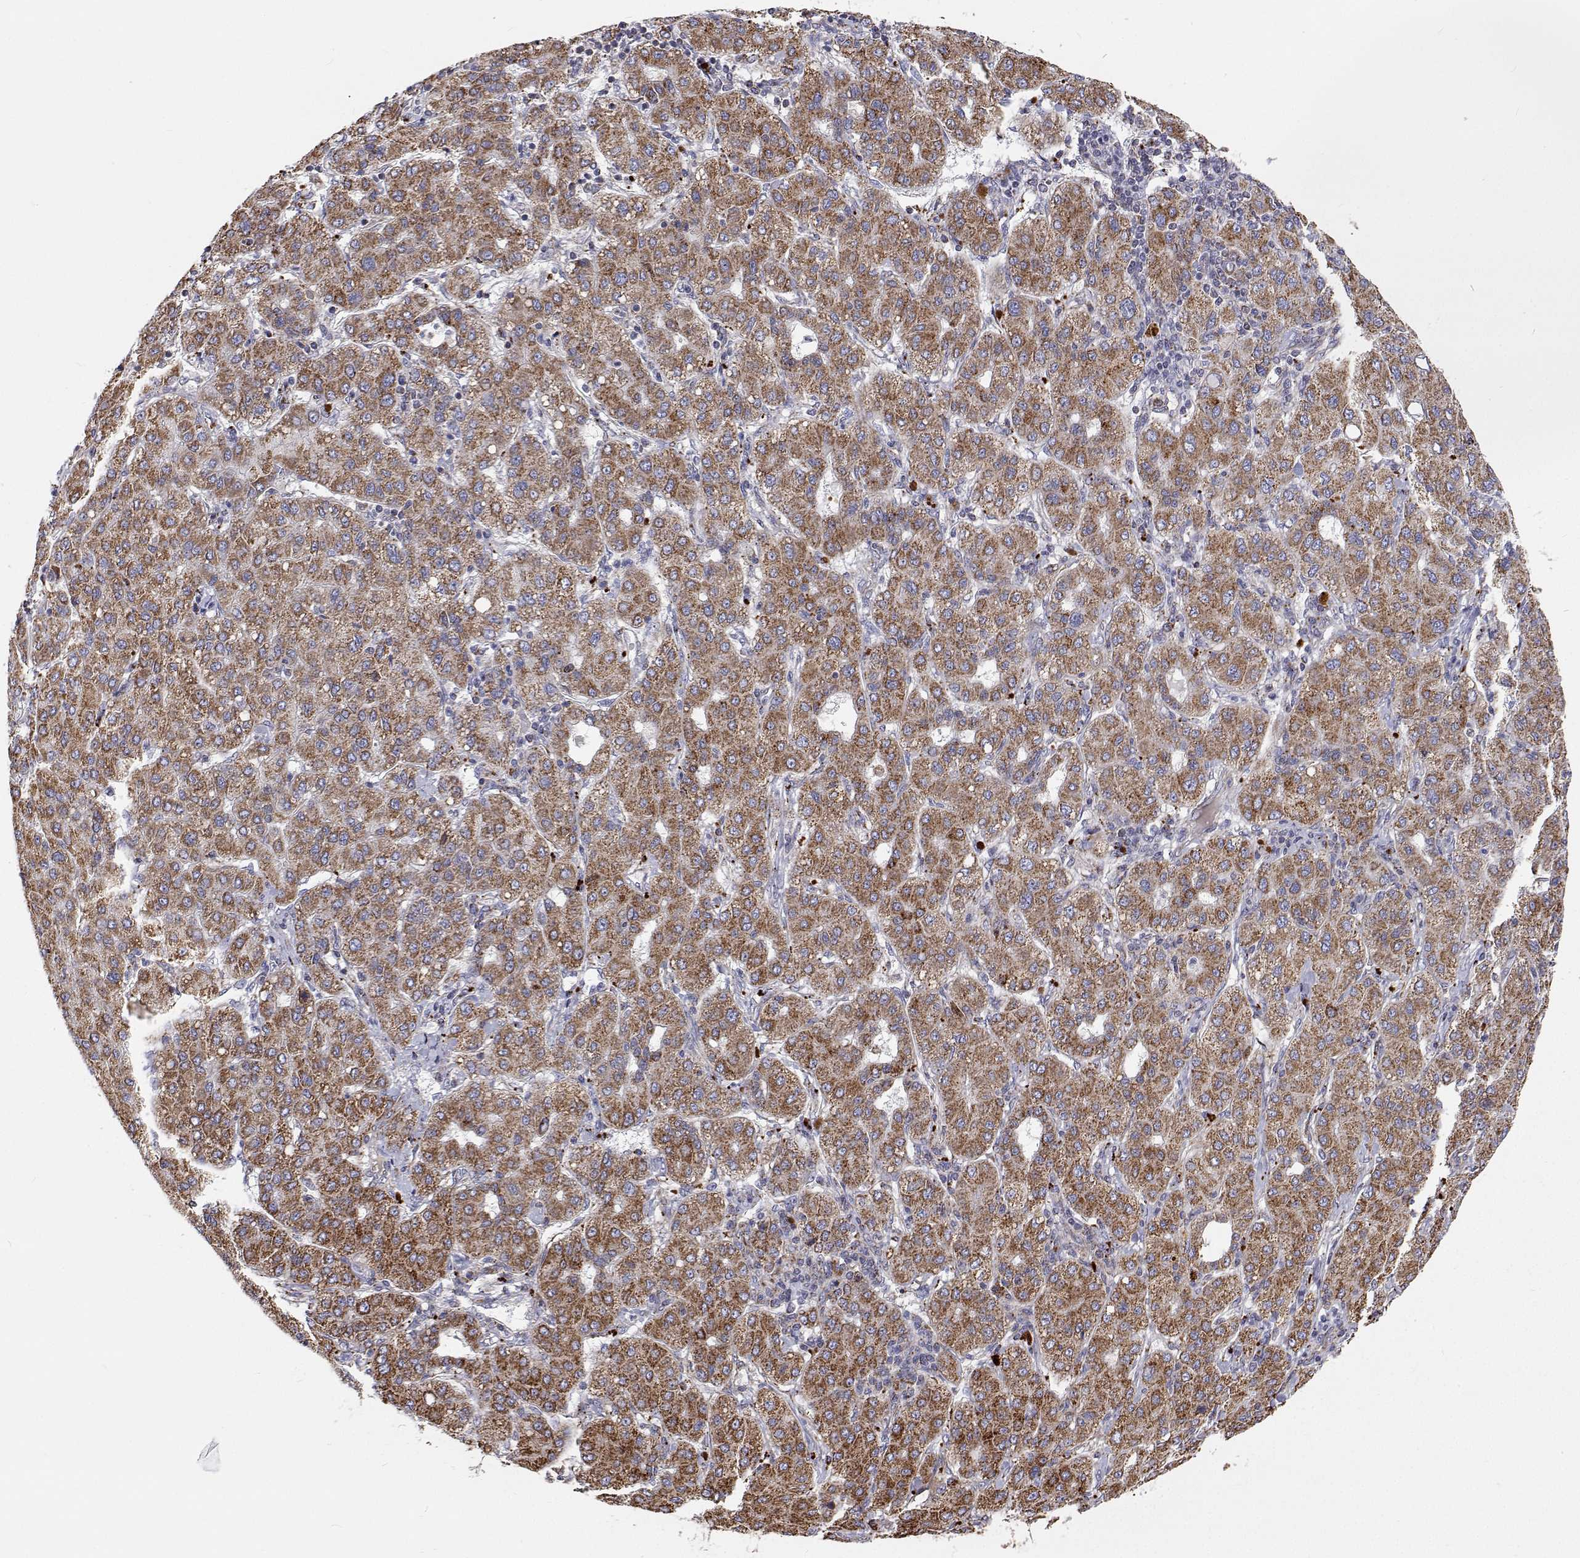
{"staining": {"intensity": "moderate", "quantity": ">75%", "location": "cytoplasmic/membranous"}, "tissue": "liver cancer", "cell_type": "Tumor cells", "image_type": "cancer", "snomed": [{"axis": "morphology", "description": "Carcinoma, Hepatocellular, NOS"}, {"axis": "topography", "description": "Liver"}], "caption": "Liver hepatocellular carcinoma stained with IHC shows moderate cytoplasmic/membranous expression in approximately >75% of tumor cells. Nuclei are stained in blue.", "gene": "SPICE1", "patient": {"sex": "male", "age": 65}}